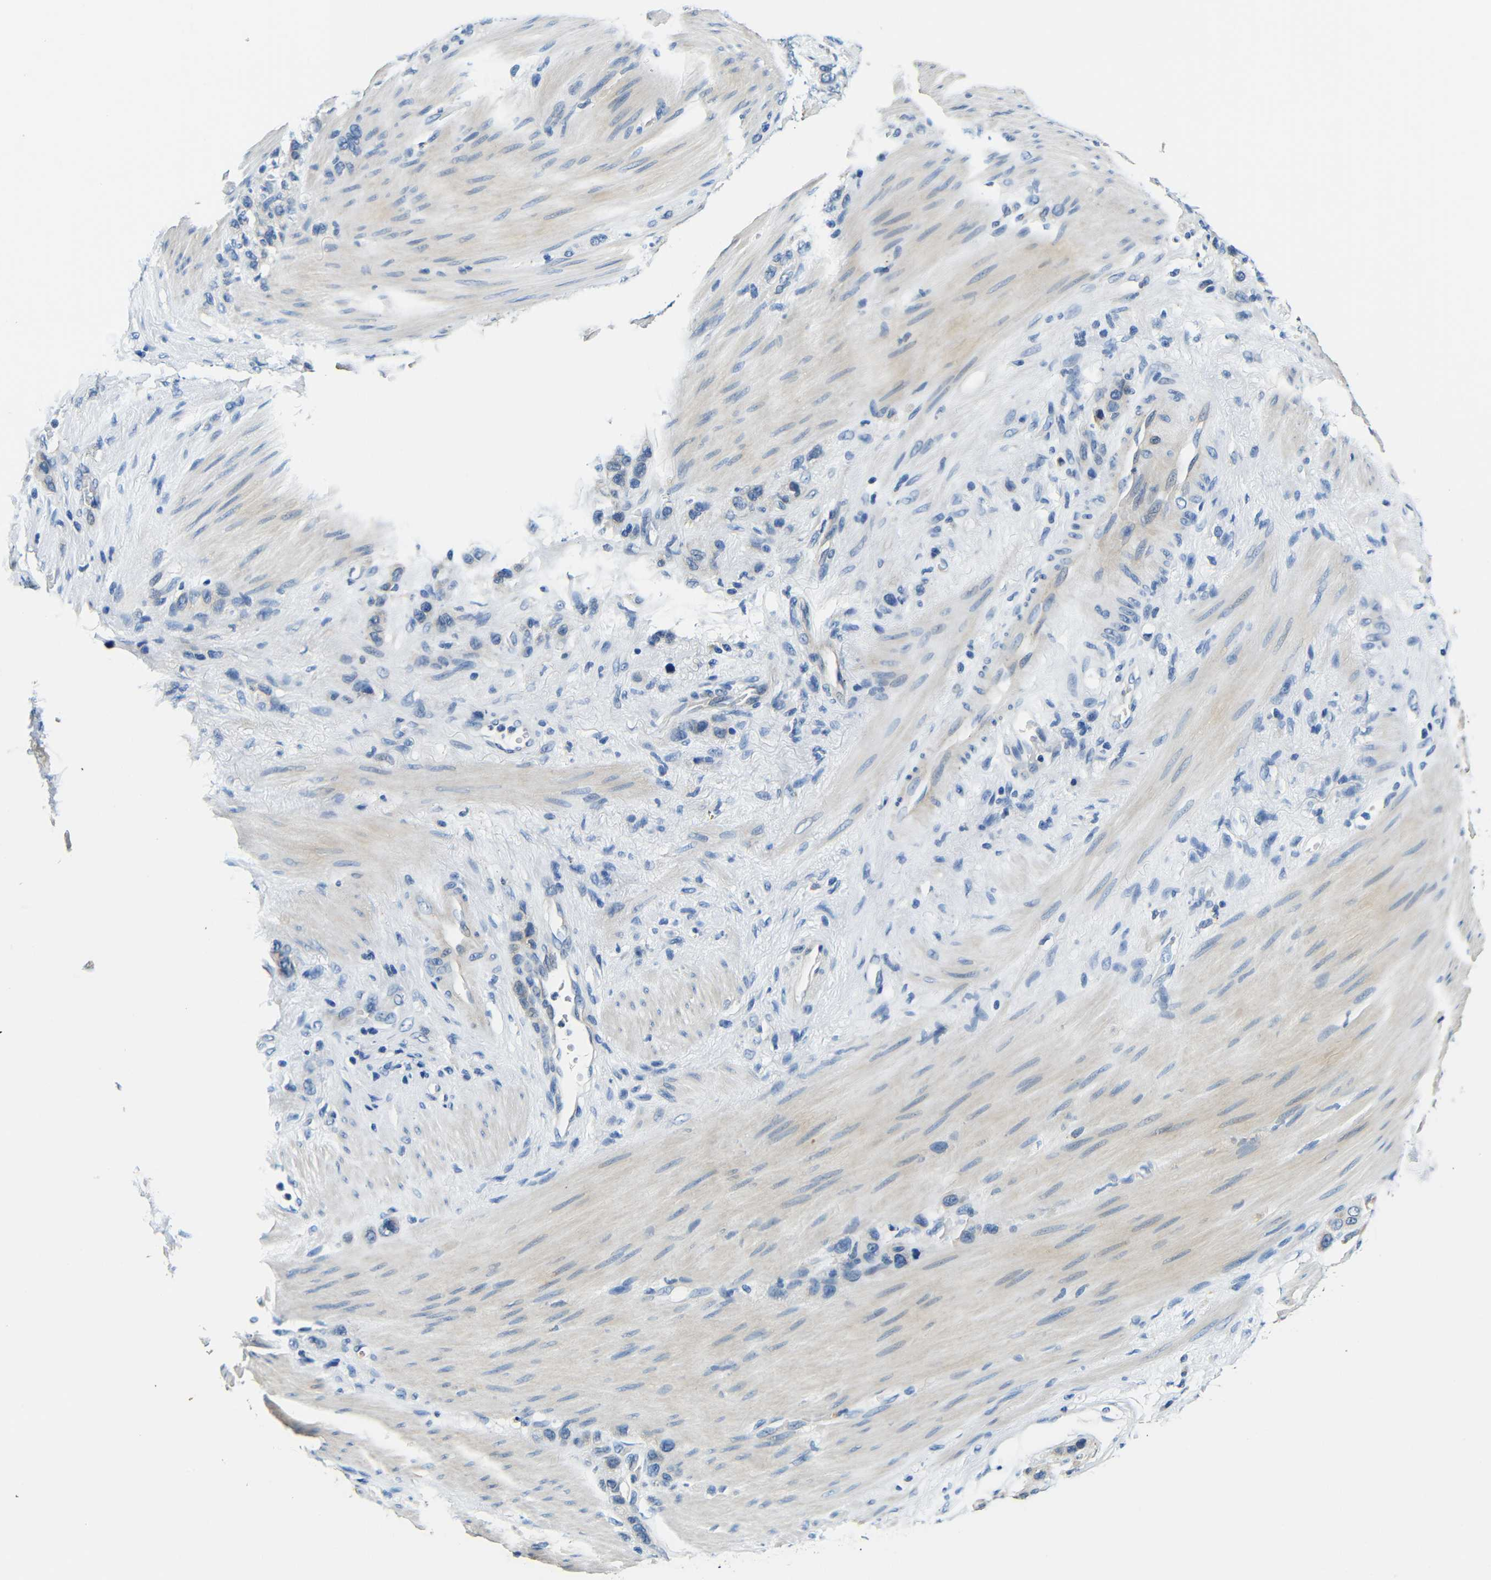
{"staining": {"intensity": "negative", "quantity": "none", "location": "none"}, "tissue": "stomach cancer", "cell_type": "Tumor cells", "image_type": "cancer", "snomed": [{"axis": "morphology", "description": "Adenocarcinoma, NOS"}, {"axis": "morphology", "description": "Adenocarcinoma, High grade"}, {"axis": "topography", "description": "Stomach, upper"}, {"axis": "topography", "description": "Stomach, lower"}], "caption": "The micrograph demonstrates no staining of tumor cells in adenocarcinoma (stomach). (IHC, brightfield microscopy, high magnification).", "gene": "FMO5", "patient": {"sex": "female", "age": 65}}